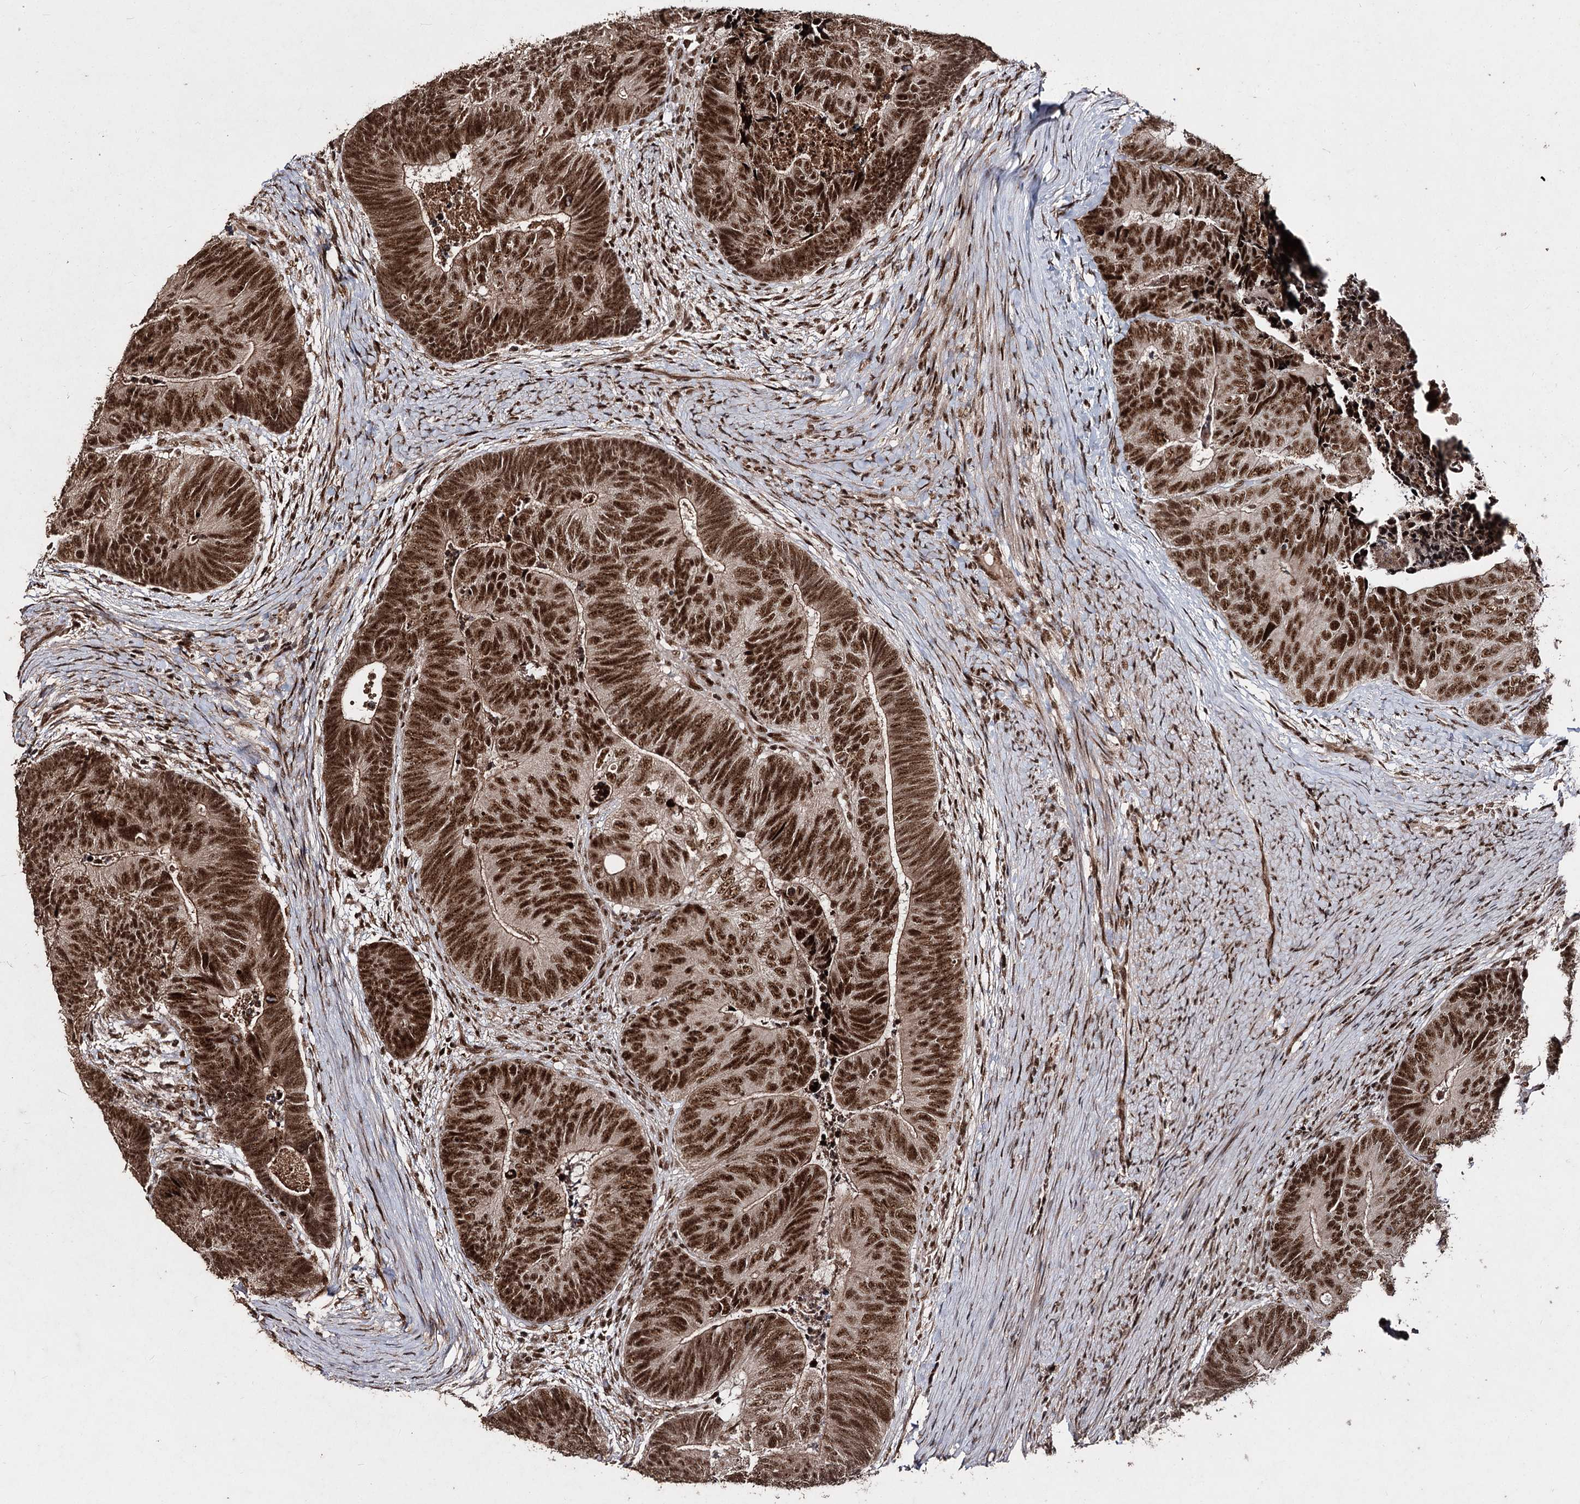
{"staining": {"intensity": "strong", "quantity": ">75%", "location": "nuclear"}, "tissue": "colorectal cancer", "cell_type": "Tumor cells", "image_type": "cancer", "snomed": [{"axis": "morphology", "description": "Adenocarcinoma, NOS"}, {"axis": "topography", "description": "Colon"}], "caption": "Strong nuclear staining for a protein is seen in about >75% of tumor cells of colorectal cancer (adenocarcinoma) using IHC.", "gene": "U2SURP", "patient": {"sex": "female", "age": 67}}